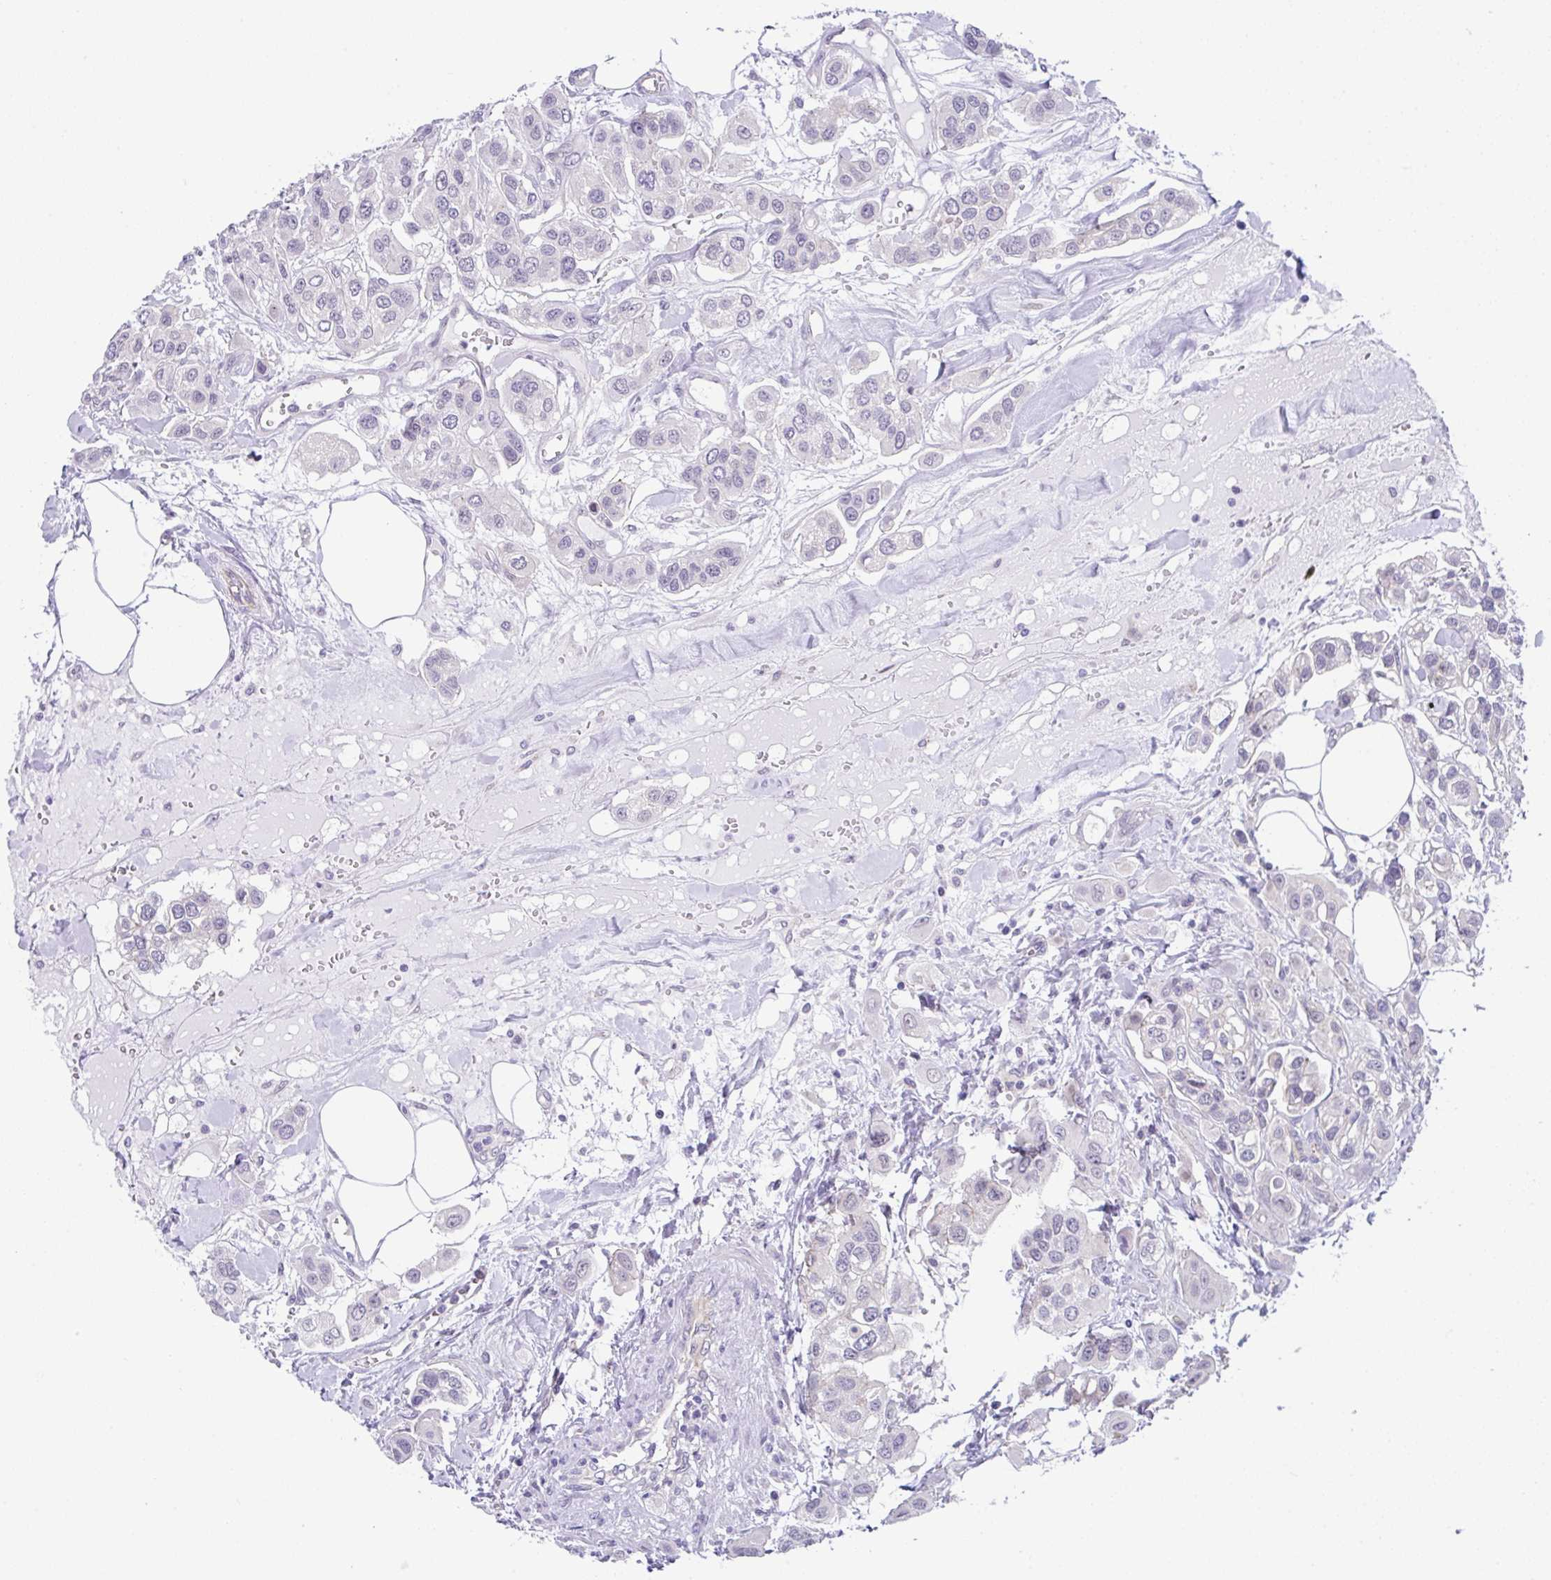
{"staining": {"intensity": "negative", "quantity": "none", "location": "none"}, "tissue": "urothelial cancer", "cell_type": "Tumor cells", "image_type": "cancer", "snomed": [{"axis": "morphology", "description": "Urothelial carcinoma, High grade"}, {"axis": "topography", "description": "Urinary bladder"}], "caption": "This is an immunohistochemistry (IHC) histopathology image of human high-grade urothelial carcinoma. There is no expression in tumor cells.", "gene": "CGNL1", "patient": {"sex": "male", "age": 67}}